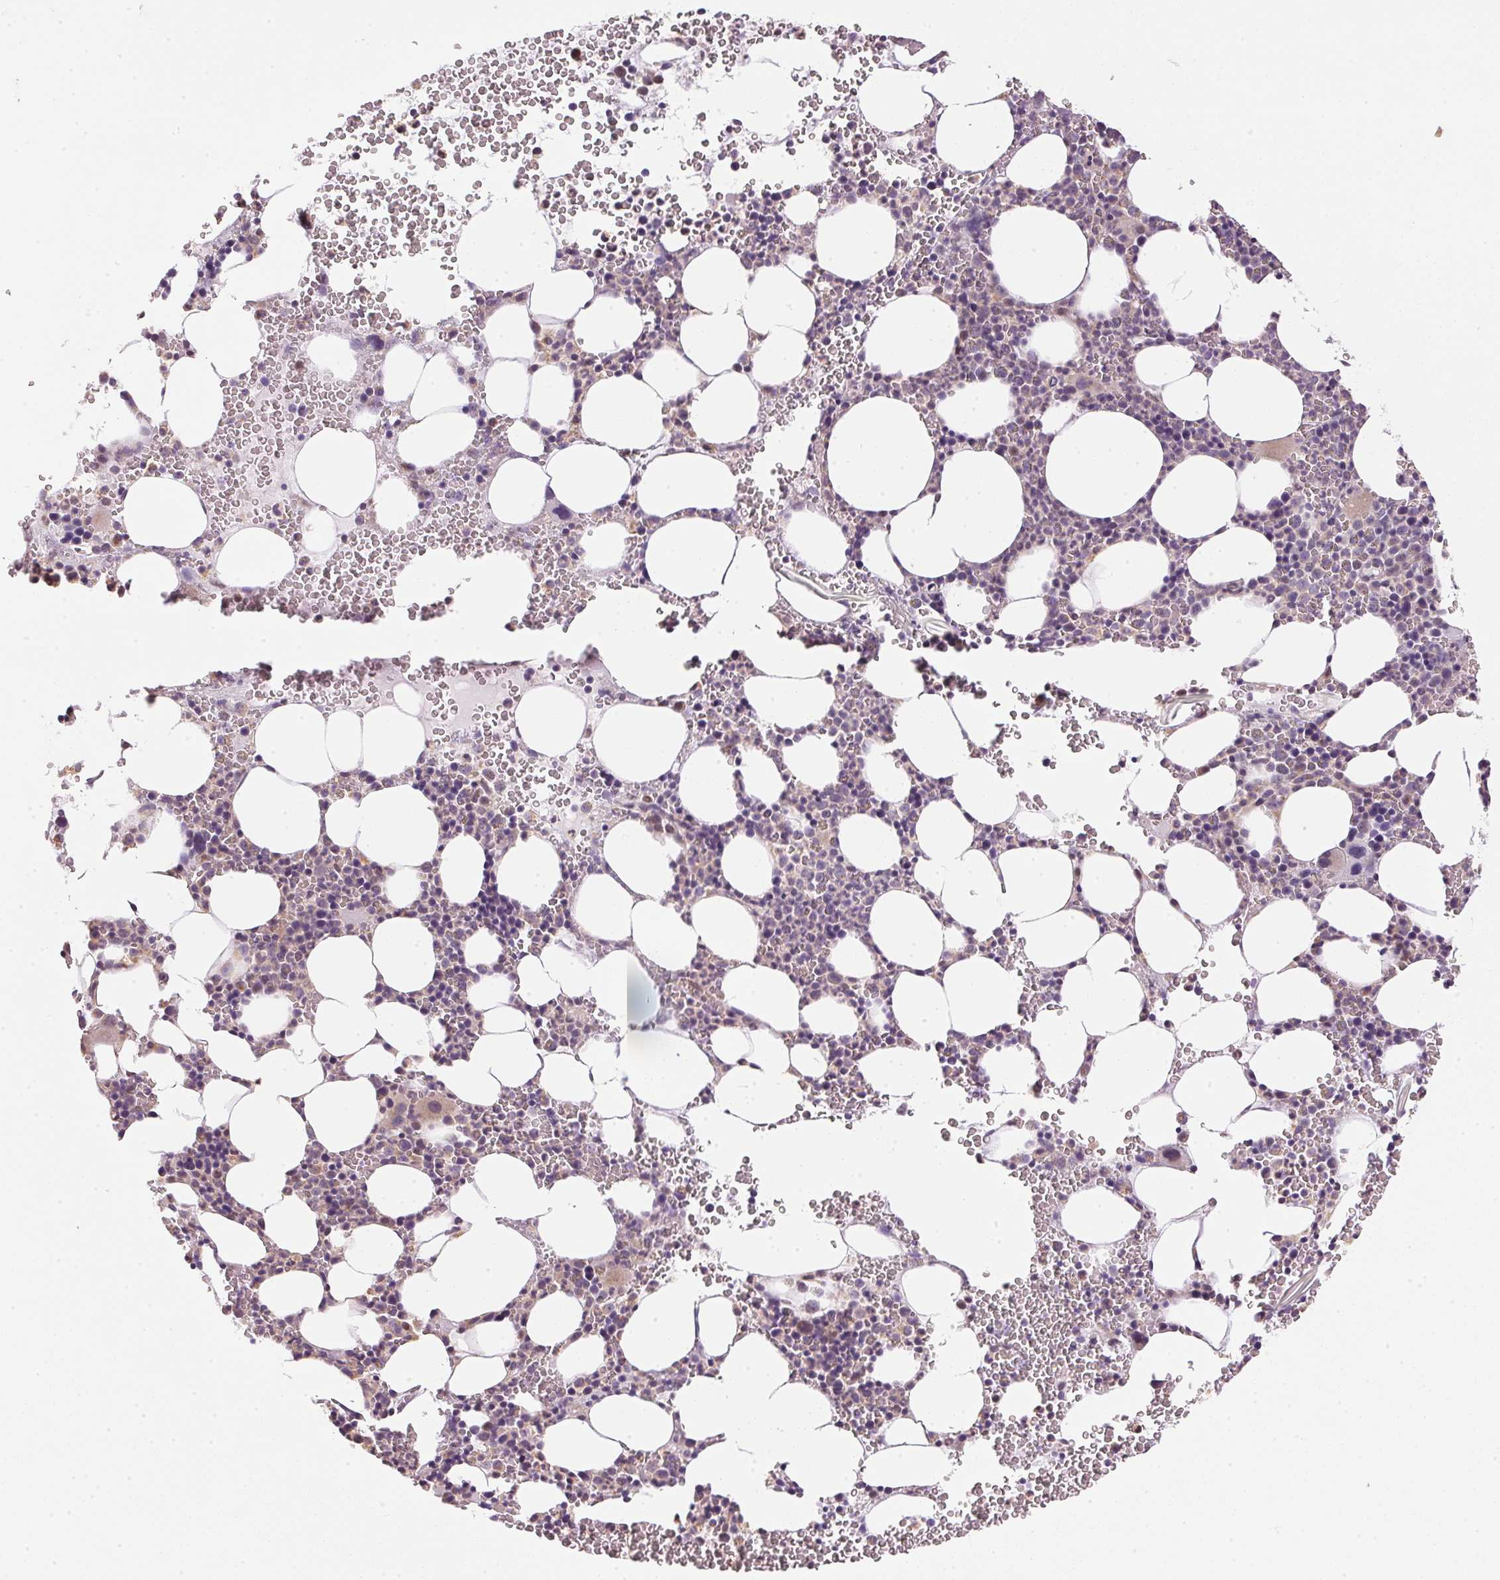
{"staining": {"intensity": "negative", "quantity": "none", "location": "none"}, "tissue": "bone marrow", "cell_type": "Hematopoietic cells", "image_type": "normal", "snomed": [{"axis": "morphology", "description": "Normal tissue, NOS"}, {"axis": "topography", "description": "Bone marrow"}], "caption": "Human bone marrow stained for a protein using IHC demonstrates no staining in hematopoietic cells.", "gene": "SC5D", "patient": {"sex": "male", "age": 82}}